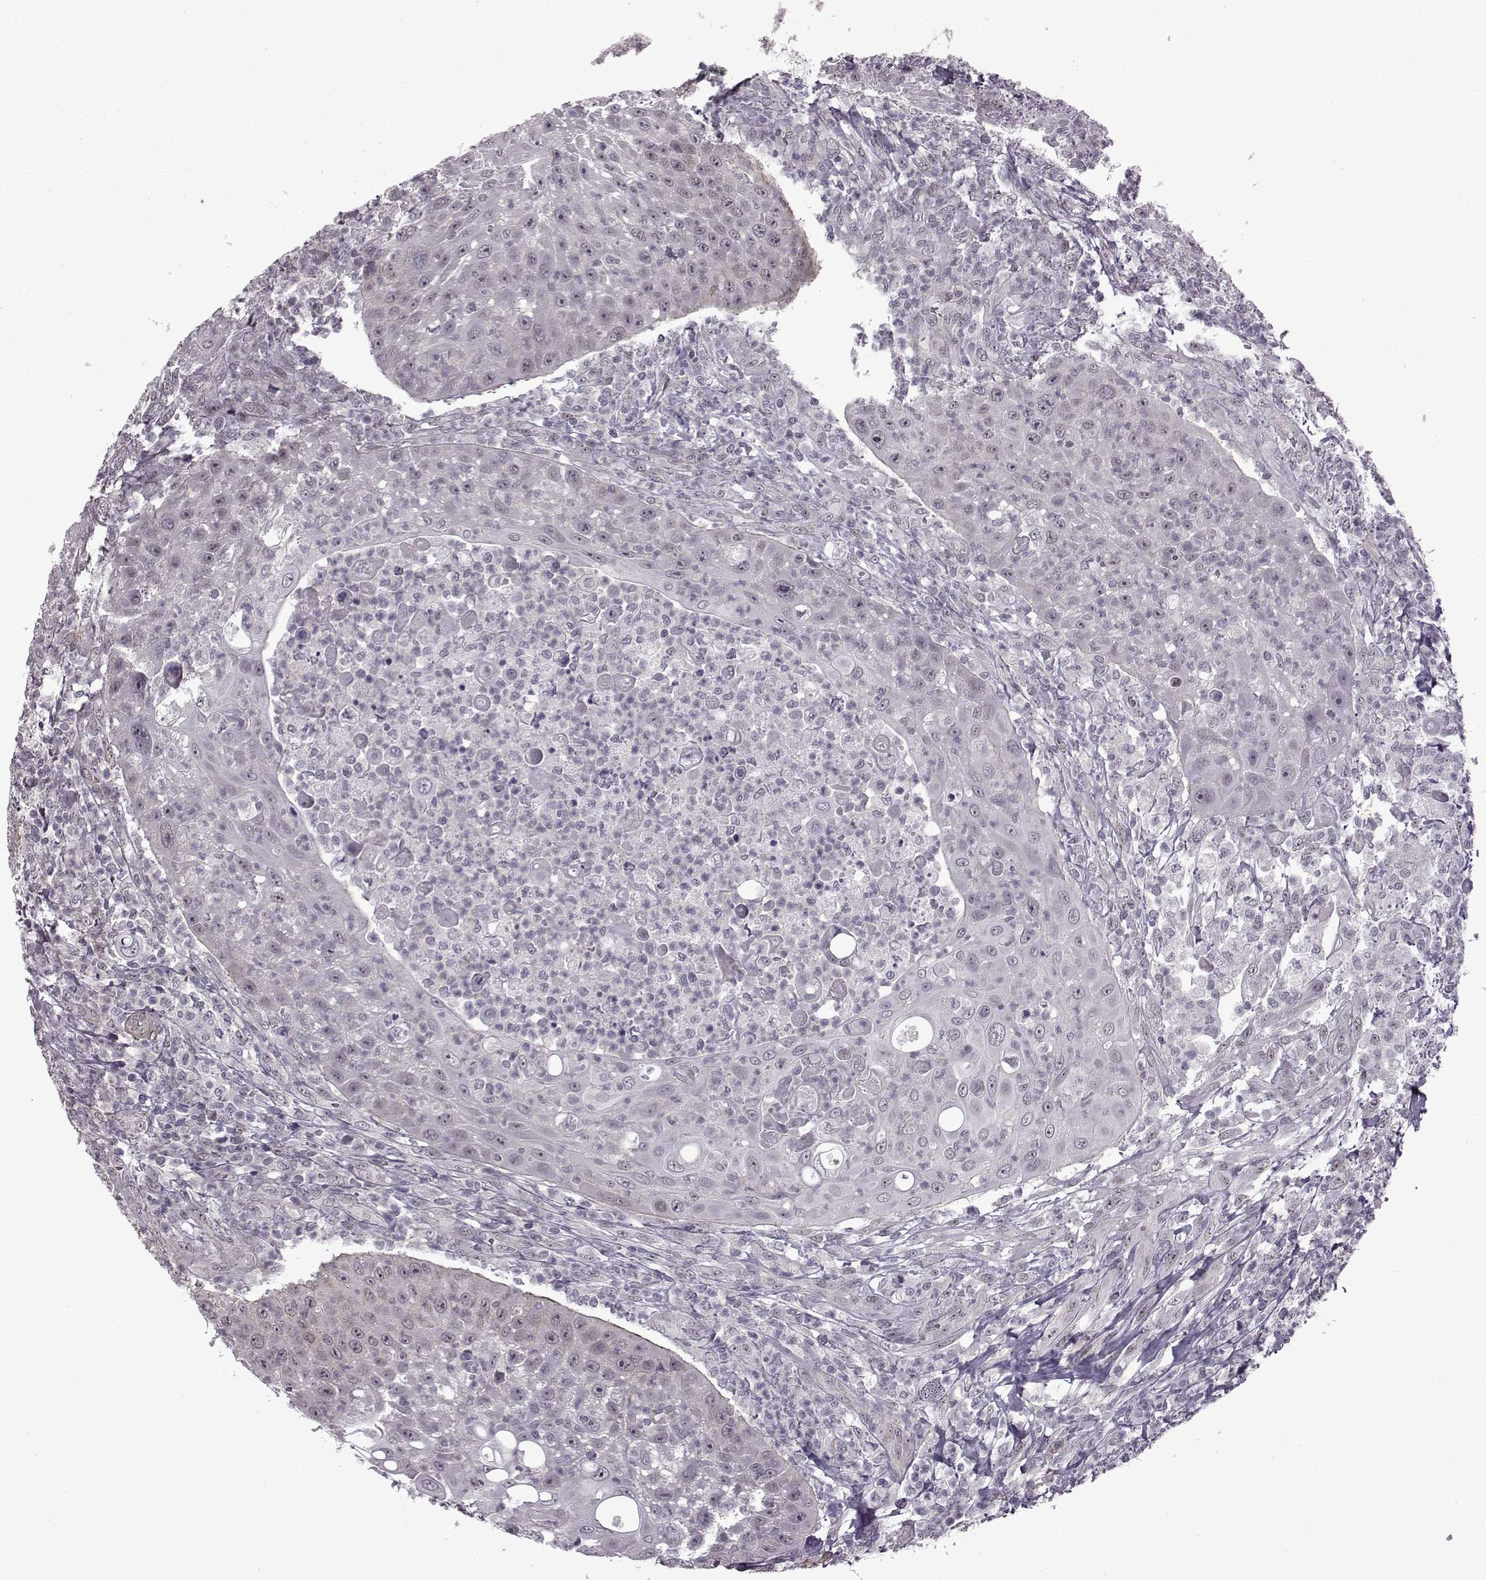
{"staining": {"intensity": "negative", "quantity": "none", "location": "none"}, "tissue": "head and neck cancer", "cell_type": "Tumor cells", "image_type": "cancer", "snomed": [{"axis": "morphology", "description": "Squamous cell carcinoma, NOS"}, {"axis": "topography", "description": "Head-Neck"}], "caption": "High magnification brightfield microscopy of squamous cell carcinoma (head and neck) stained with DAB (brown) and counterstained with hematoxylin (blue): tumor cells show no significant expression. (Stains: DAB (3,3'-diaminobenzidine) immunohistochemistry with hematoxylin counter stain, Microscopy: brightfield microscopy at high magnification).", "gene": "SYNPO2", "patient": {"sex": "male", "age": 69}}